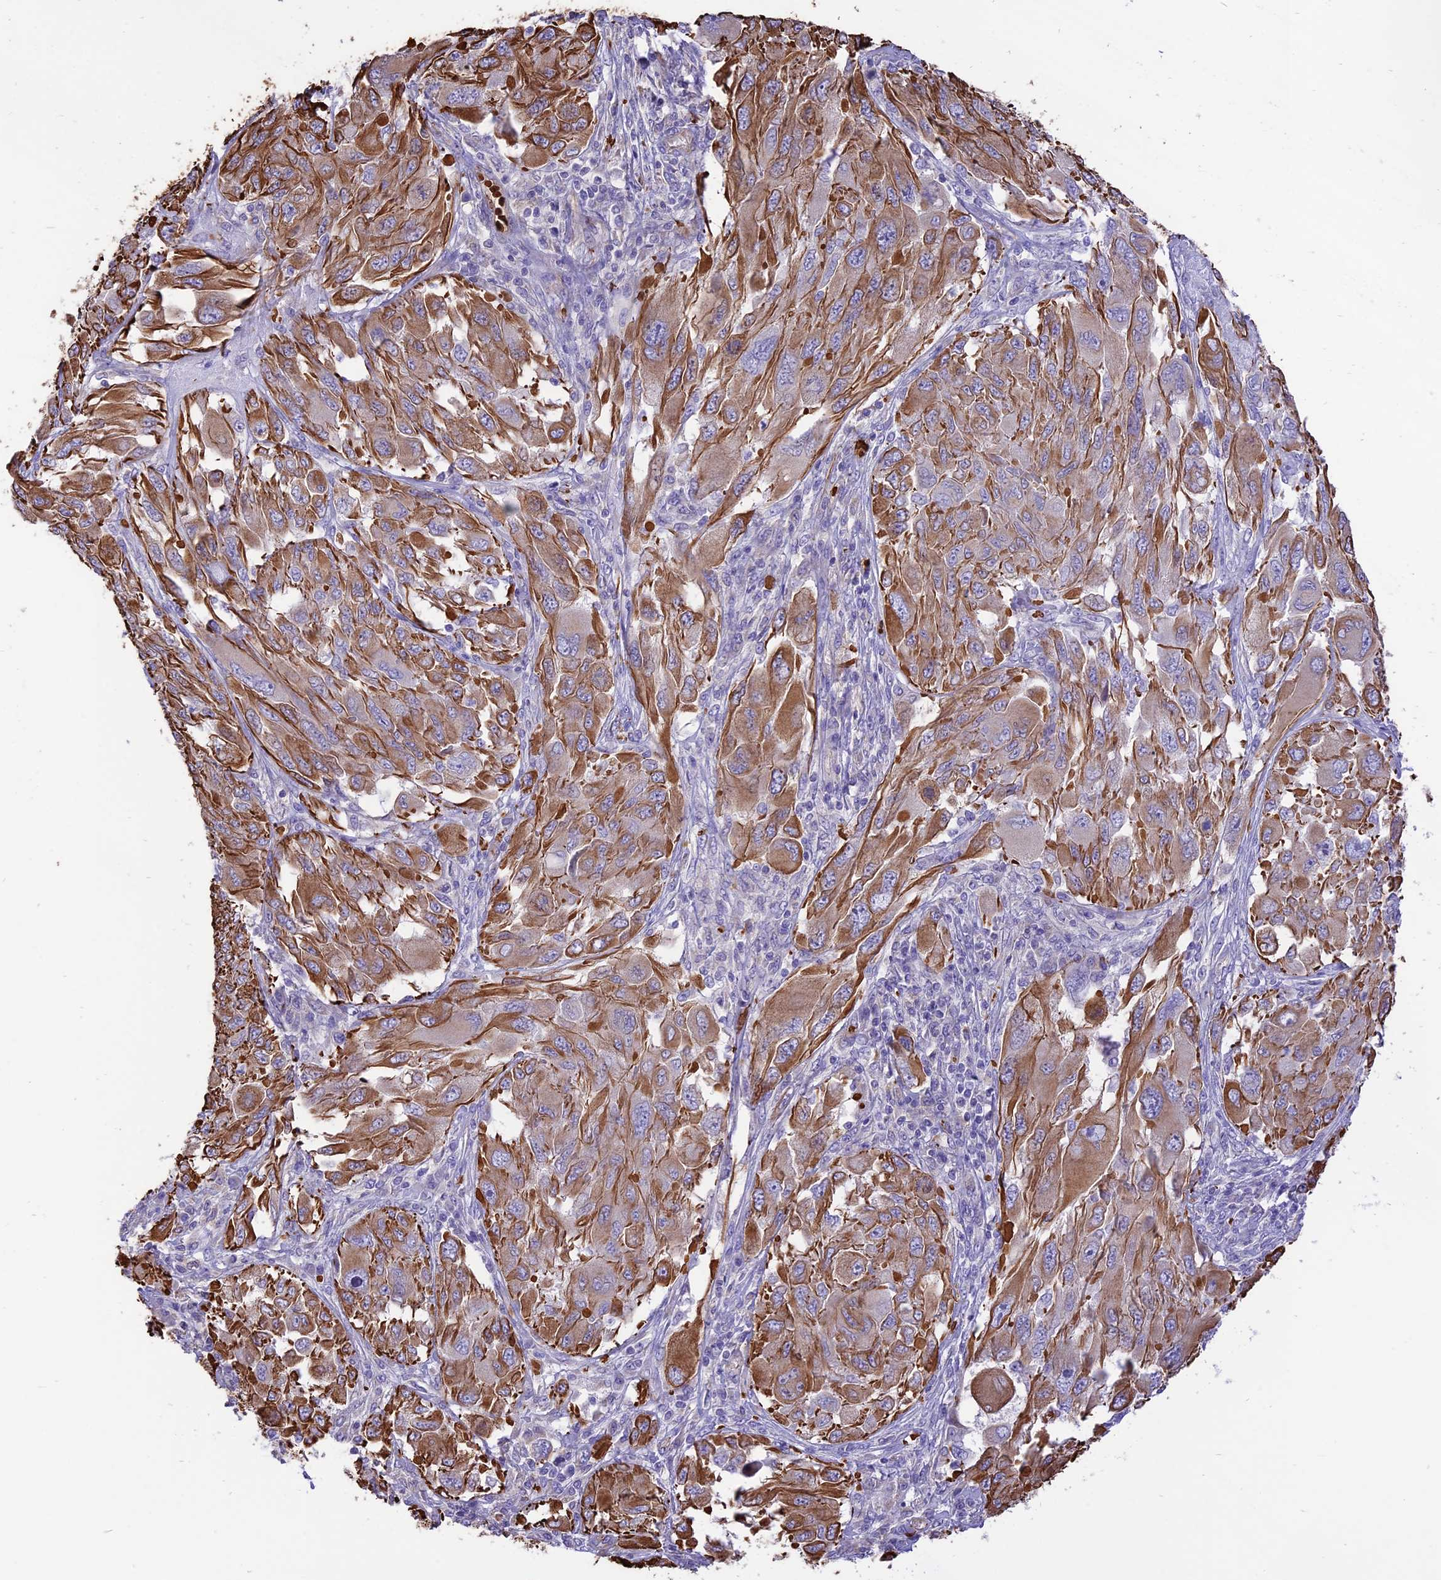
{"staining": {"intensity": "moderate", "quantity": ">75%", "location": "cytoplasmic/membranous"}, "tissue": "melanoma", "cell_type": "Tumor cells", "image_type": "cancer", "snomed": [{"axis": "morphology", "description": "Malignant melanoma, NOS"}, {"axis": "topography", "description": "Skin"}], "caption": "An IHC photomicrograph of tumor tissue is shown. Protein staining in brown shows moderate cytoplasmic/membranous positivity in melanoma within tumor cells.", "gene": "TTC4", "patient": {"sex": "female", "age": 91}}